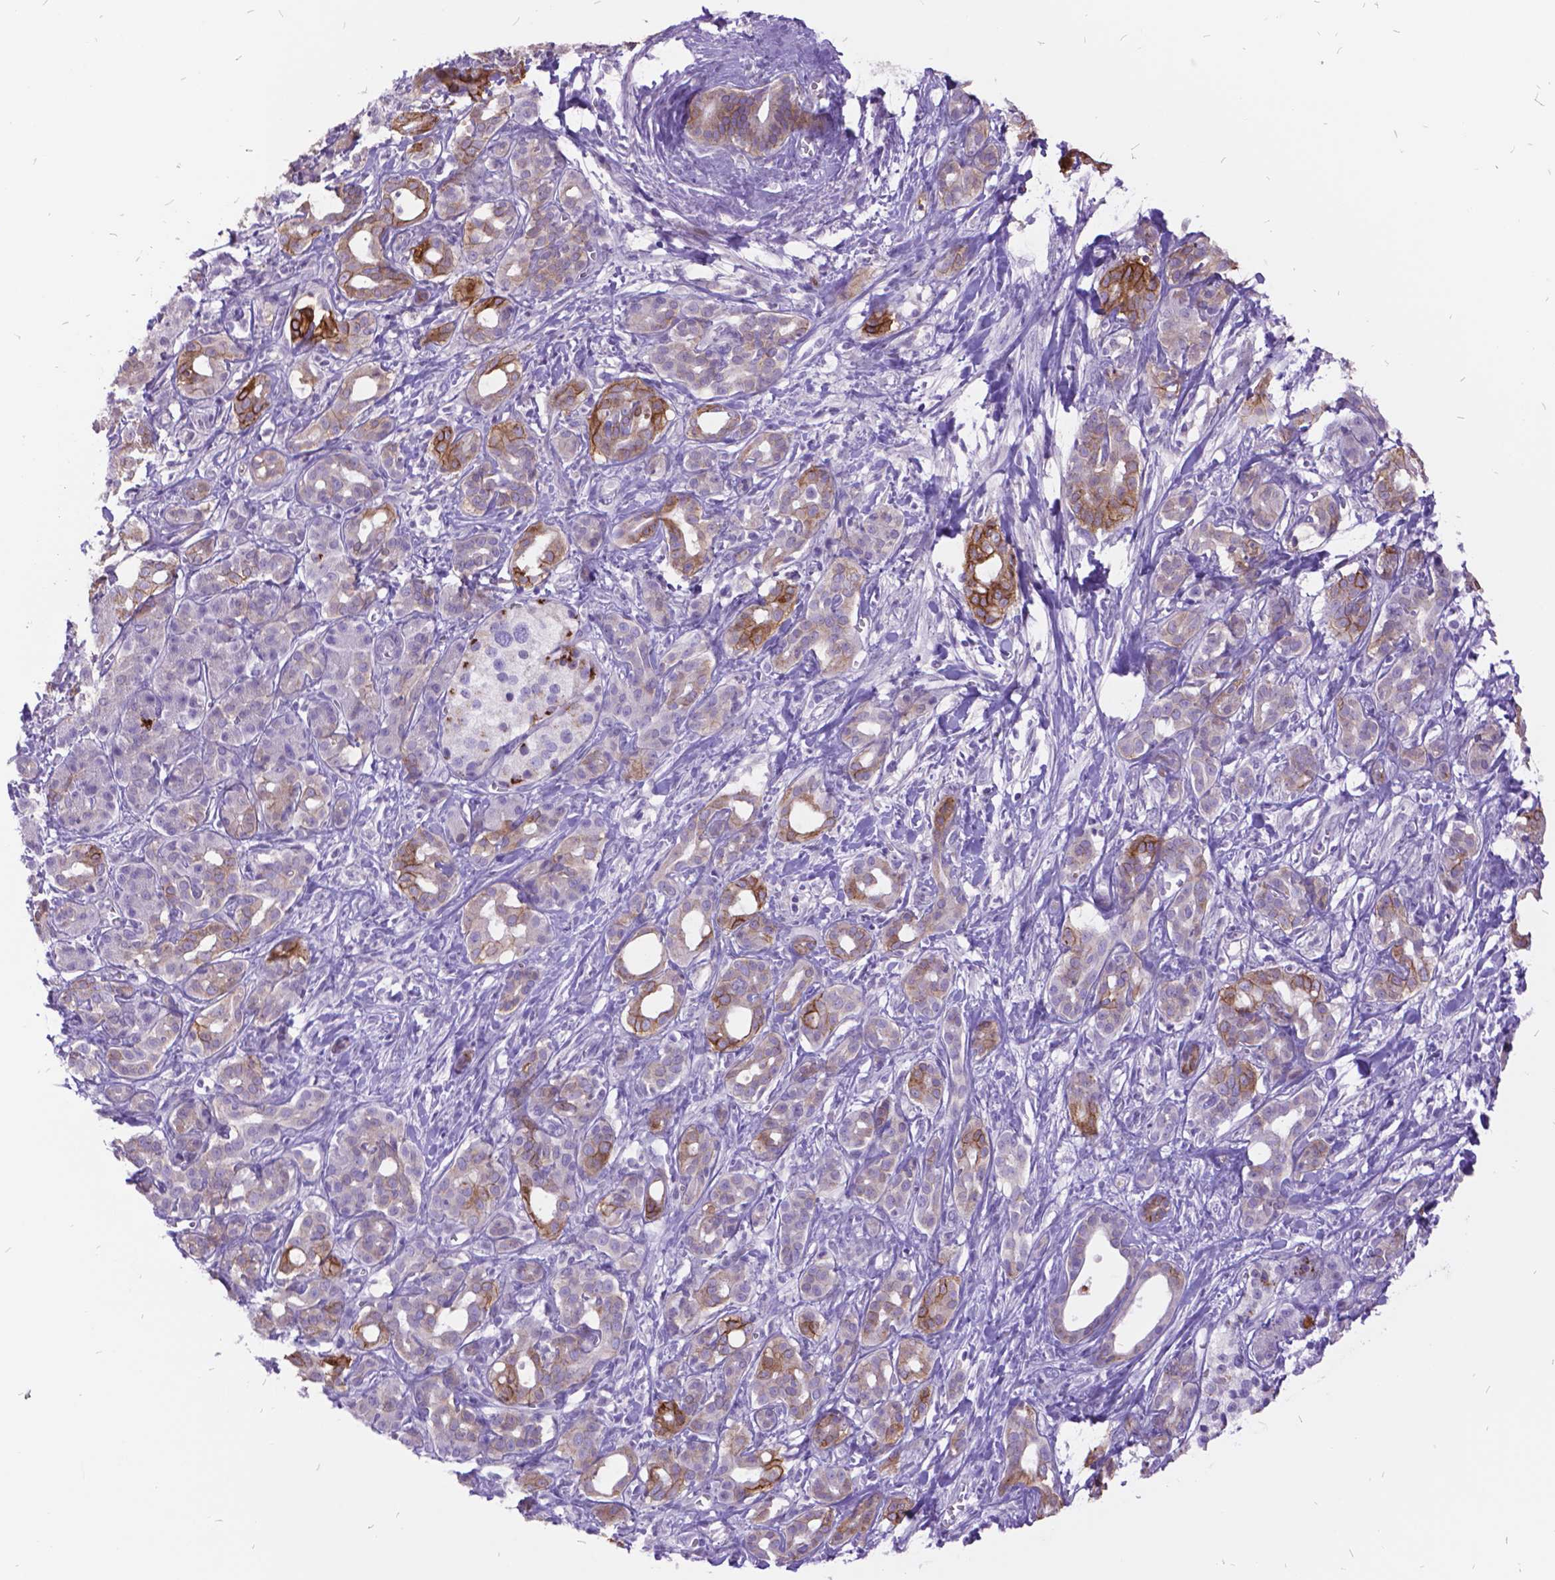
{"staining": {"intensity": "moderate", "quantity": "<25%", "location": "cytoplasmic/membranous"}, "tissue": "pancreatic cancer", "cell_type": "Tumor cells", "image_type": "cancer", "snomed": [{"axis": "morphology", "description": "Adenocarcinoma, NOS"}, {"axis": "topography", "description": "Pancreas"}], "caption": "This is a micrograph of IHC staining of pancreatic cancer, which shows moderate staining in the cytoplasmic/membranous of tumor cells.", "gene": "ITGB6", "patient": {"sex": "male", "age": 61}}